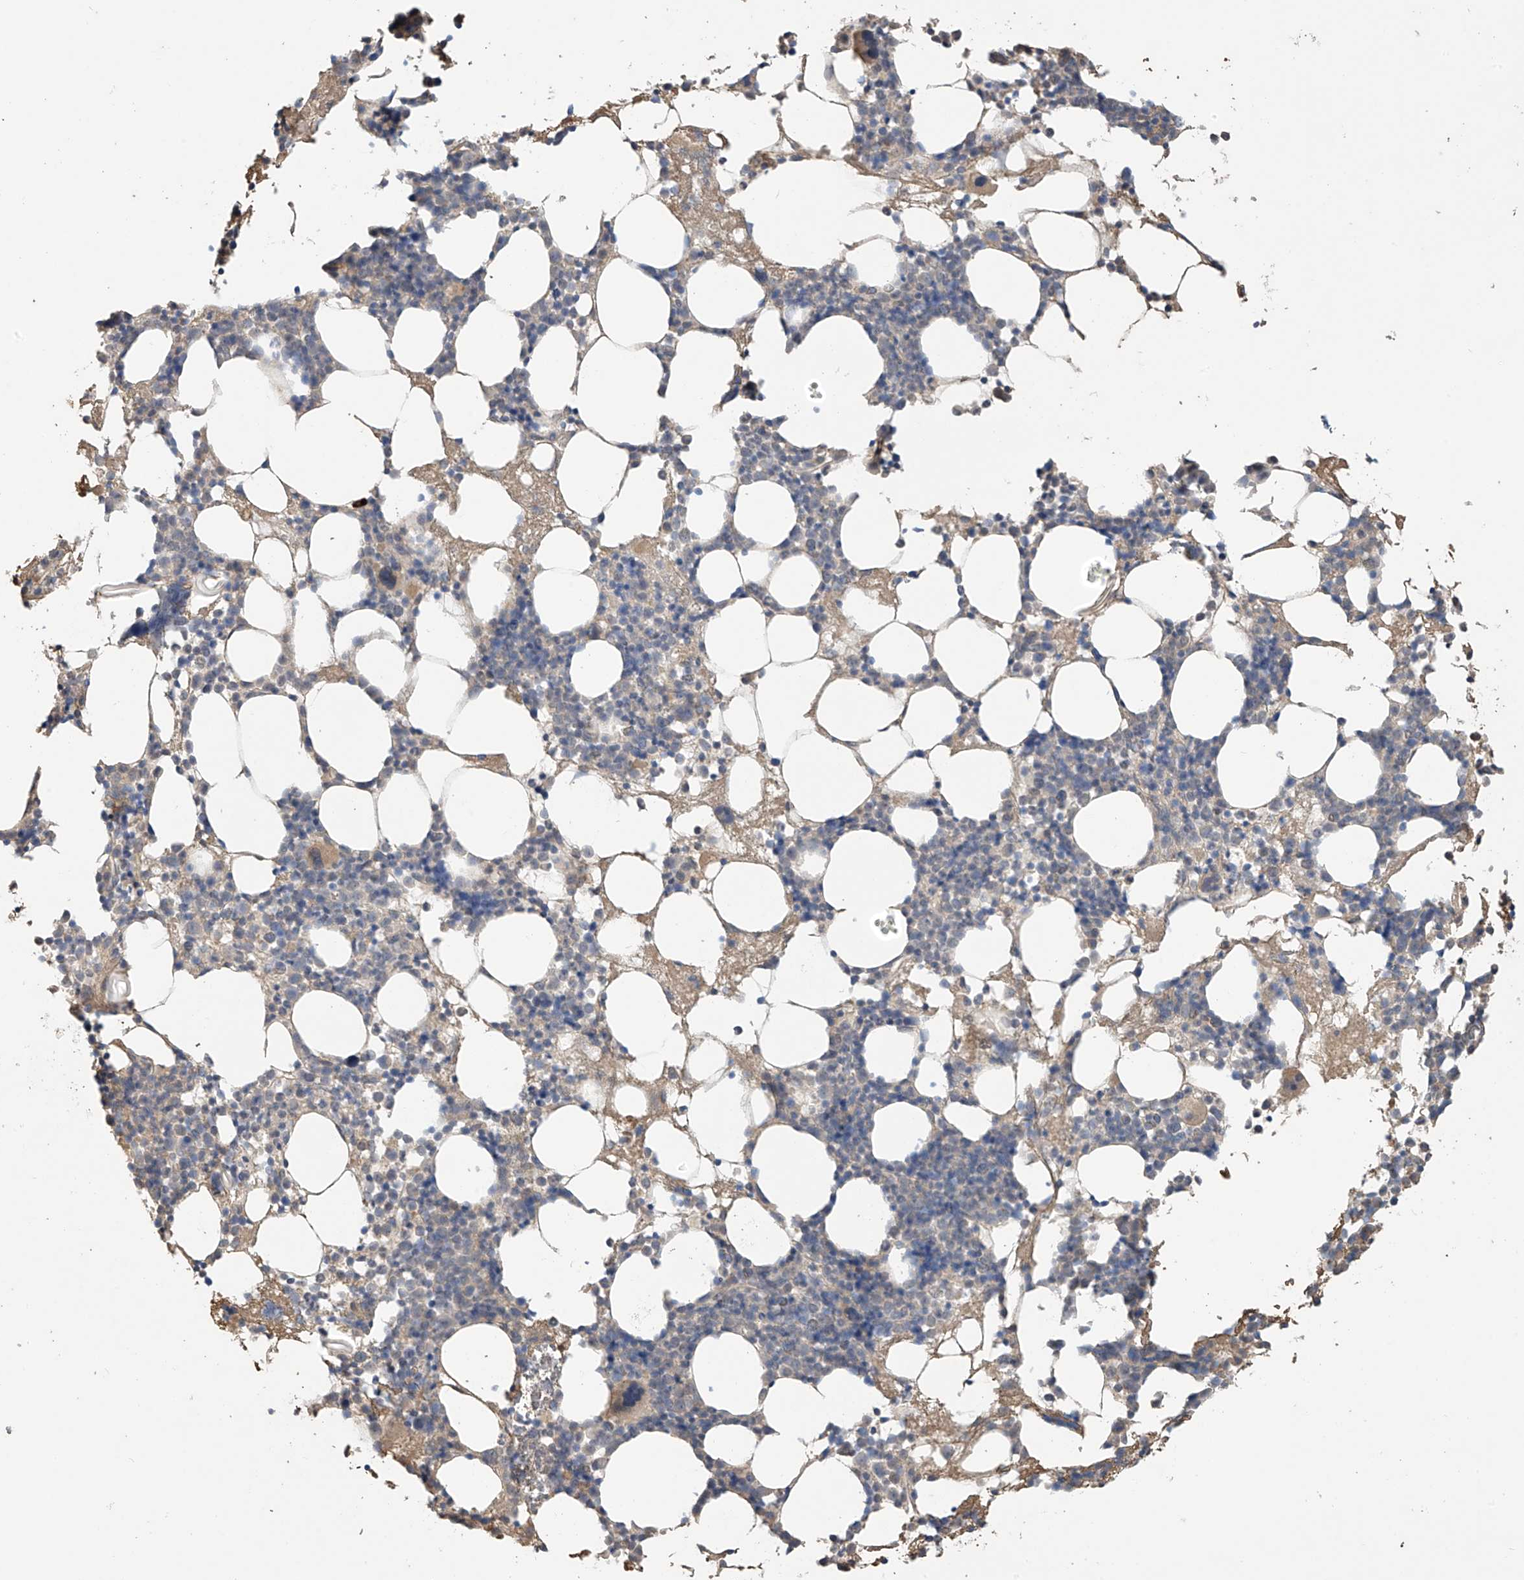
{"staining": {"intensity": "moderate", "quantity": "<25%", "location": "cytoplasmic/membranous"}, "tissue": "bone marrow", "cell_type": "Hematopoietic cells", "image_type": "normal", "snomed": [{"axis": "morphology", "description": "Normal tissue, NOS"}, {"axis": "topography", "description": "Bone marrow"}], "caption": "Protein expression analysis of unremarkable bone marrow displays moderate cytoplasmic/membranous staining in about <25% of hematopoietic cells.", "gene": "SLFN14", "patient": {"sex": "male", "age": 58}}